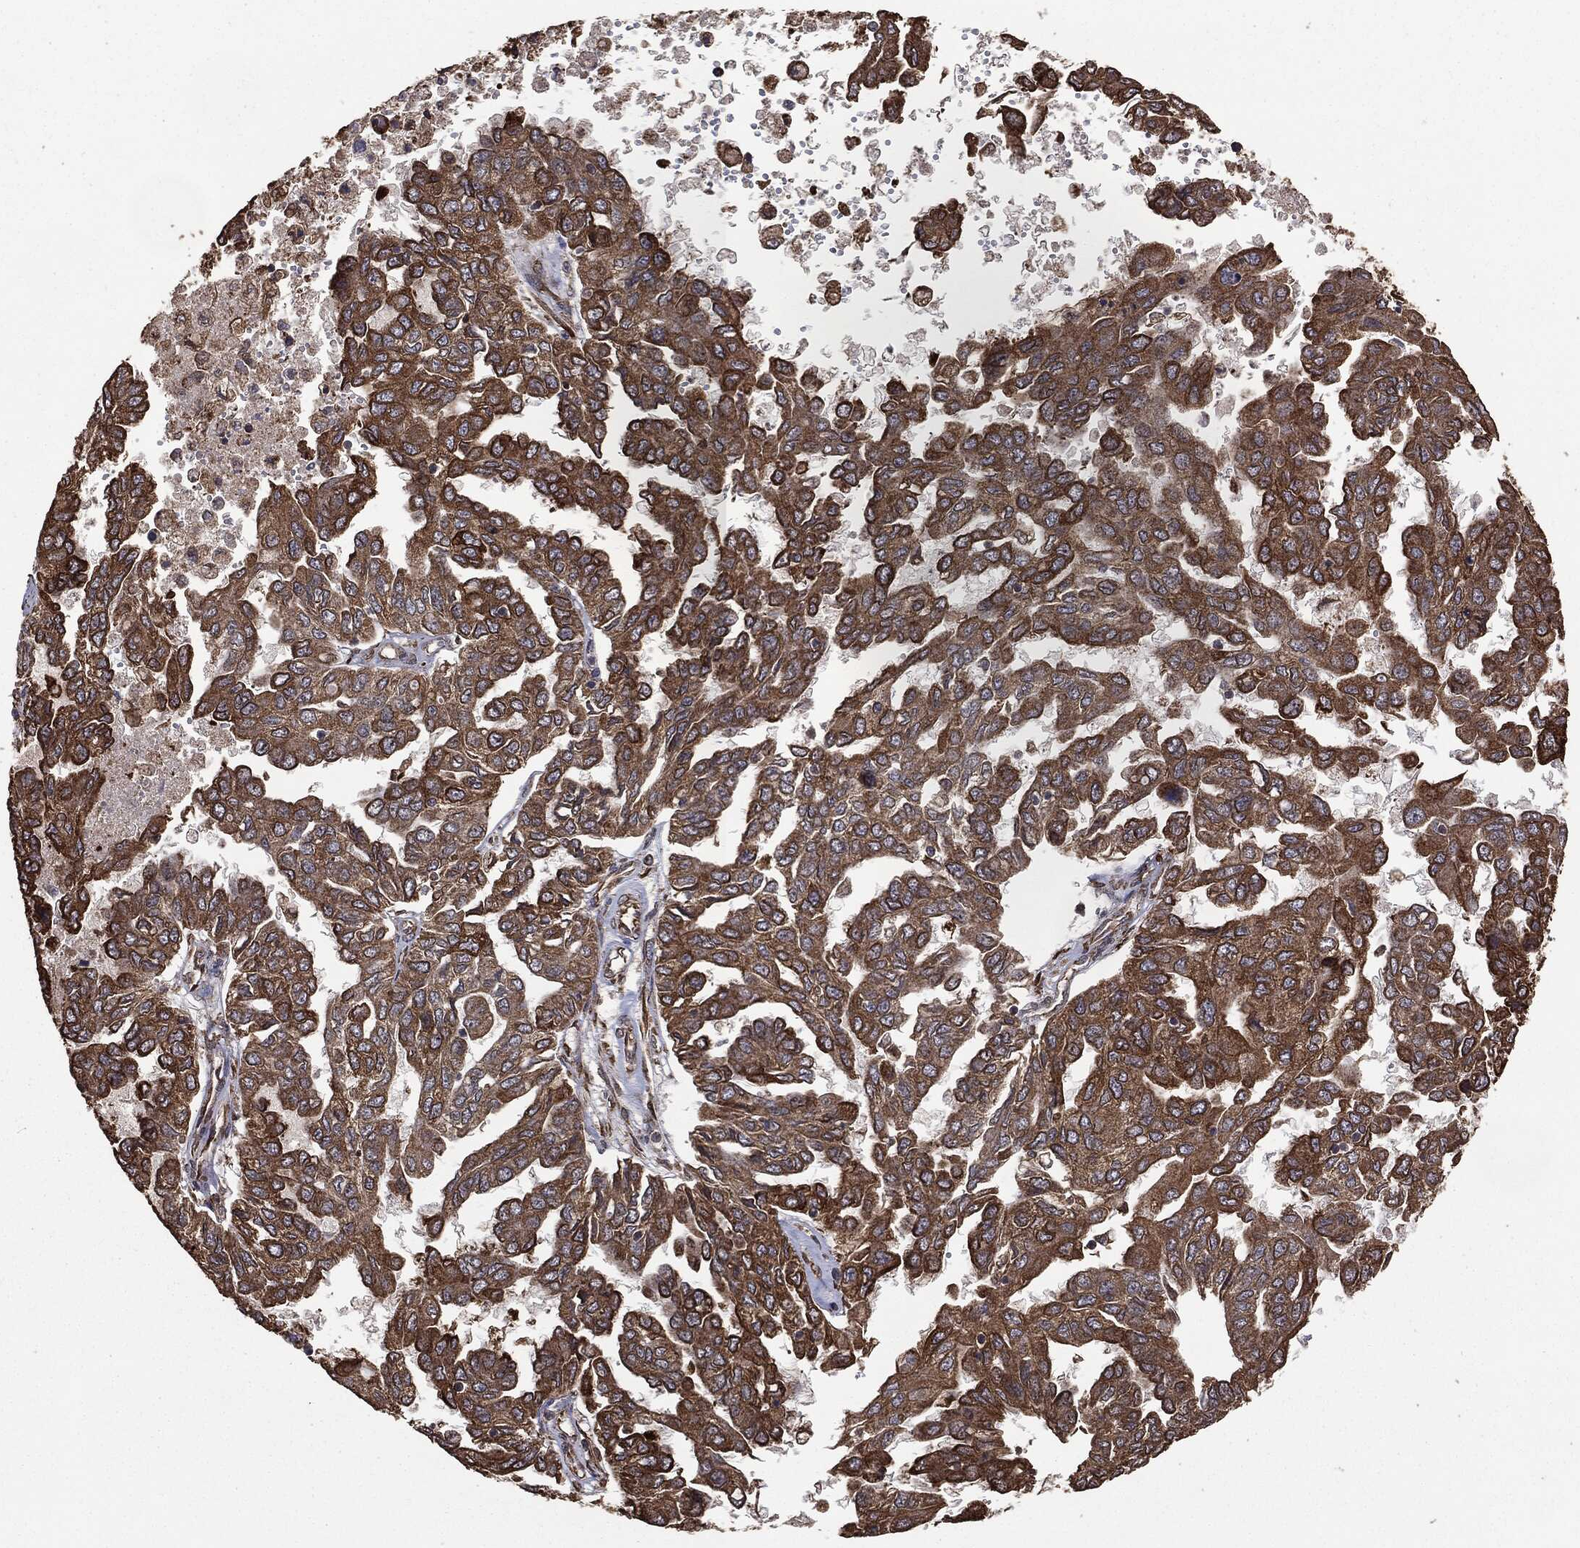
{"staining": {"intensity": "moderate", "quantity": ">75%", "location": "cytoplasmic/membranous"}, "tissue": "ovarian cancer", "cell_type": "Tumor cells", "image_type": "cancer", "snomed": [{"axis": "morphology", "description": "Cystadenocarcinoma, serous, NOS"}, {"axis": "topography", "description": "Ovary"}], "caption": "There is medium levels of moderate cytoplasmic/membranous positivity in tumor cells of ovarian serous cystadenocarcinoma, as demonstrated by immunohistochemical staining (brown color).", "gene": "MTOR", "patient": {"sex": "female", "age": 53}}